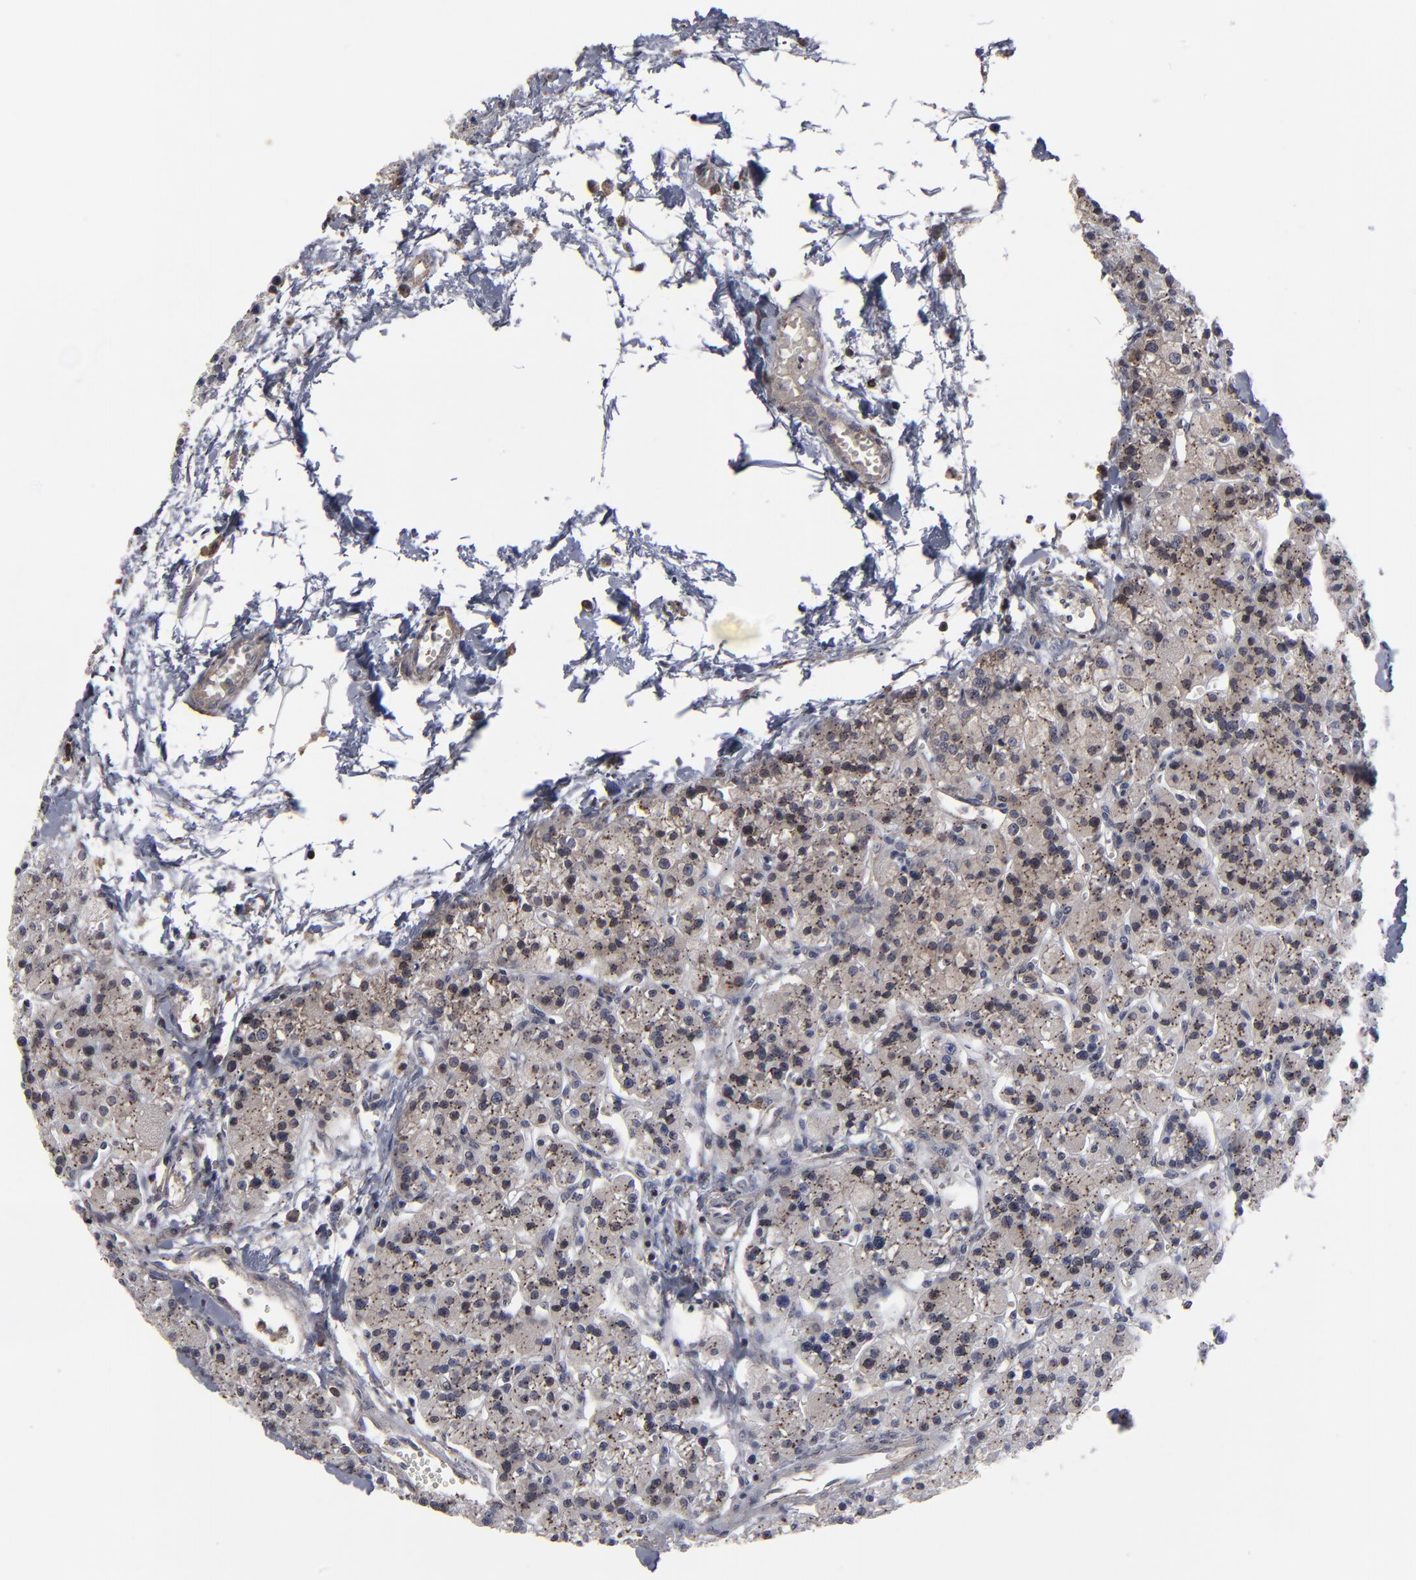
{"staining": {"intensity": "moderate", "quantity": ">75%", "location": "cytoplasmic/membranous,nuclear"}, "tissue": "parathyroid gland", "cell_type": "Glandular cells", "image_type": "normal", "snomed": [{"axis": "morphology", "description": "Normal tissue, NOS"}, {"axis": "topography", "description": "Parathyroid gland"}], "caption": "Brown immunohistochemical staining in benign human parathyroid gland exhibits moderate cytoplasmic/membranous,nuclear expression in approximately >75% of glandular cells.", "gene": "KIAA2026", "patient": {"sex": "female", "age": 58}}